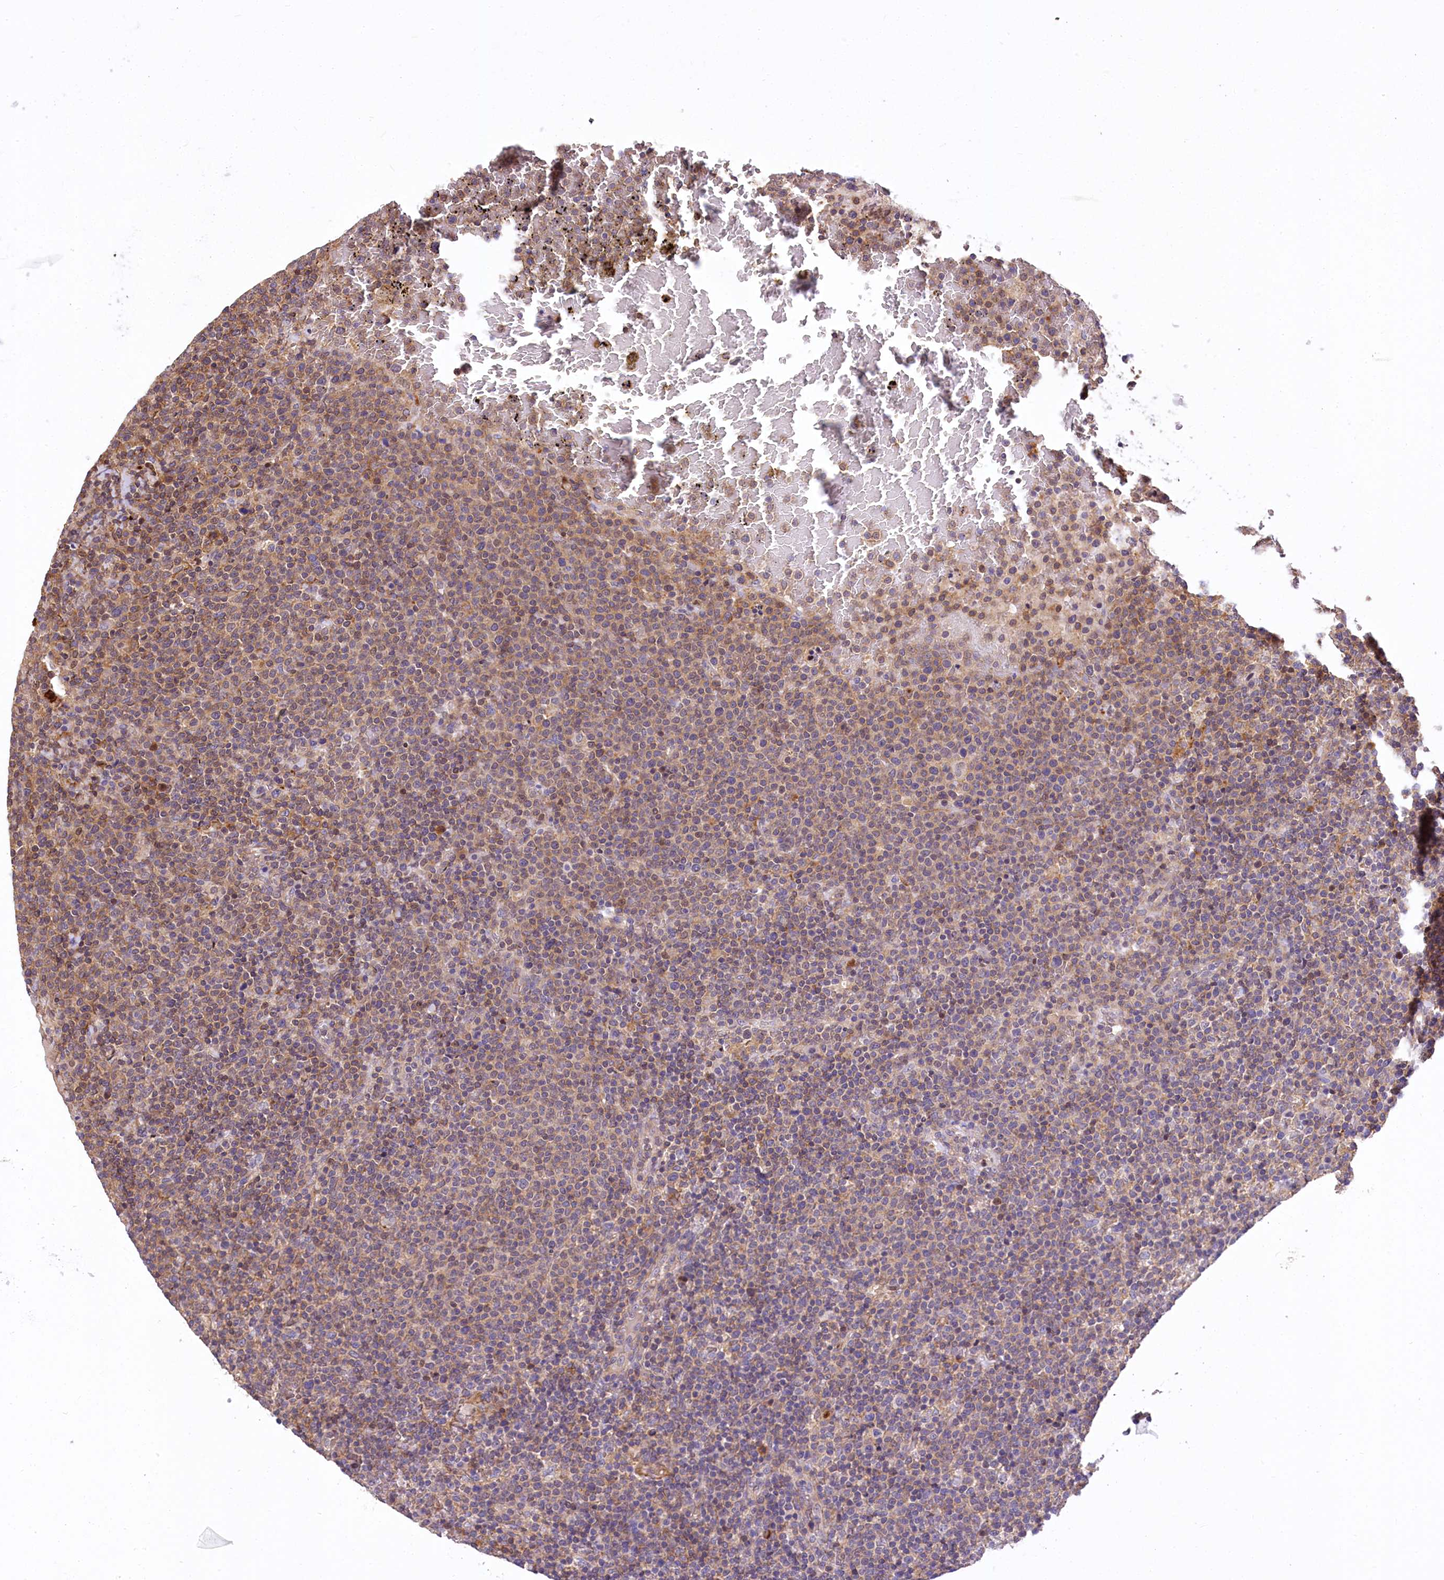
{"staining": {"intensity": "moderate", "quantity": "25%-75%", "location": "cytoplasmic/membranous,nuclear"}, "tissue": "lymphoma", "cell_type": "Tumor cells", "image_type": "cancer", "snomed": [{"axis": "morphology", "description": "Malignant lymphoma, non-Hodgkin's type, High grade"}, {"axis": "topography", "description": "Lymph node"}], "caption": "A high-resolution photomicrograph shows immunohistochemistry staining of high-grade malignant lymphoma, non-Hodgkin's type, which exhibits moderate cytoplasmic/membranous and nuclear positivity in about 25%-75% of tumor cells. The staining was performed using DAB (3,3'-diaminobenzidine), with brown indicating positive protein expression. Nuclei are stained blue with hematoxylin.", "gene": "DPP3", "patient": {"sex": "male", "age": 61}}